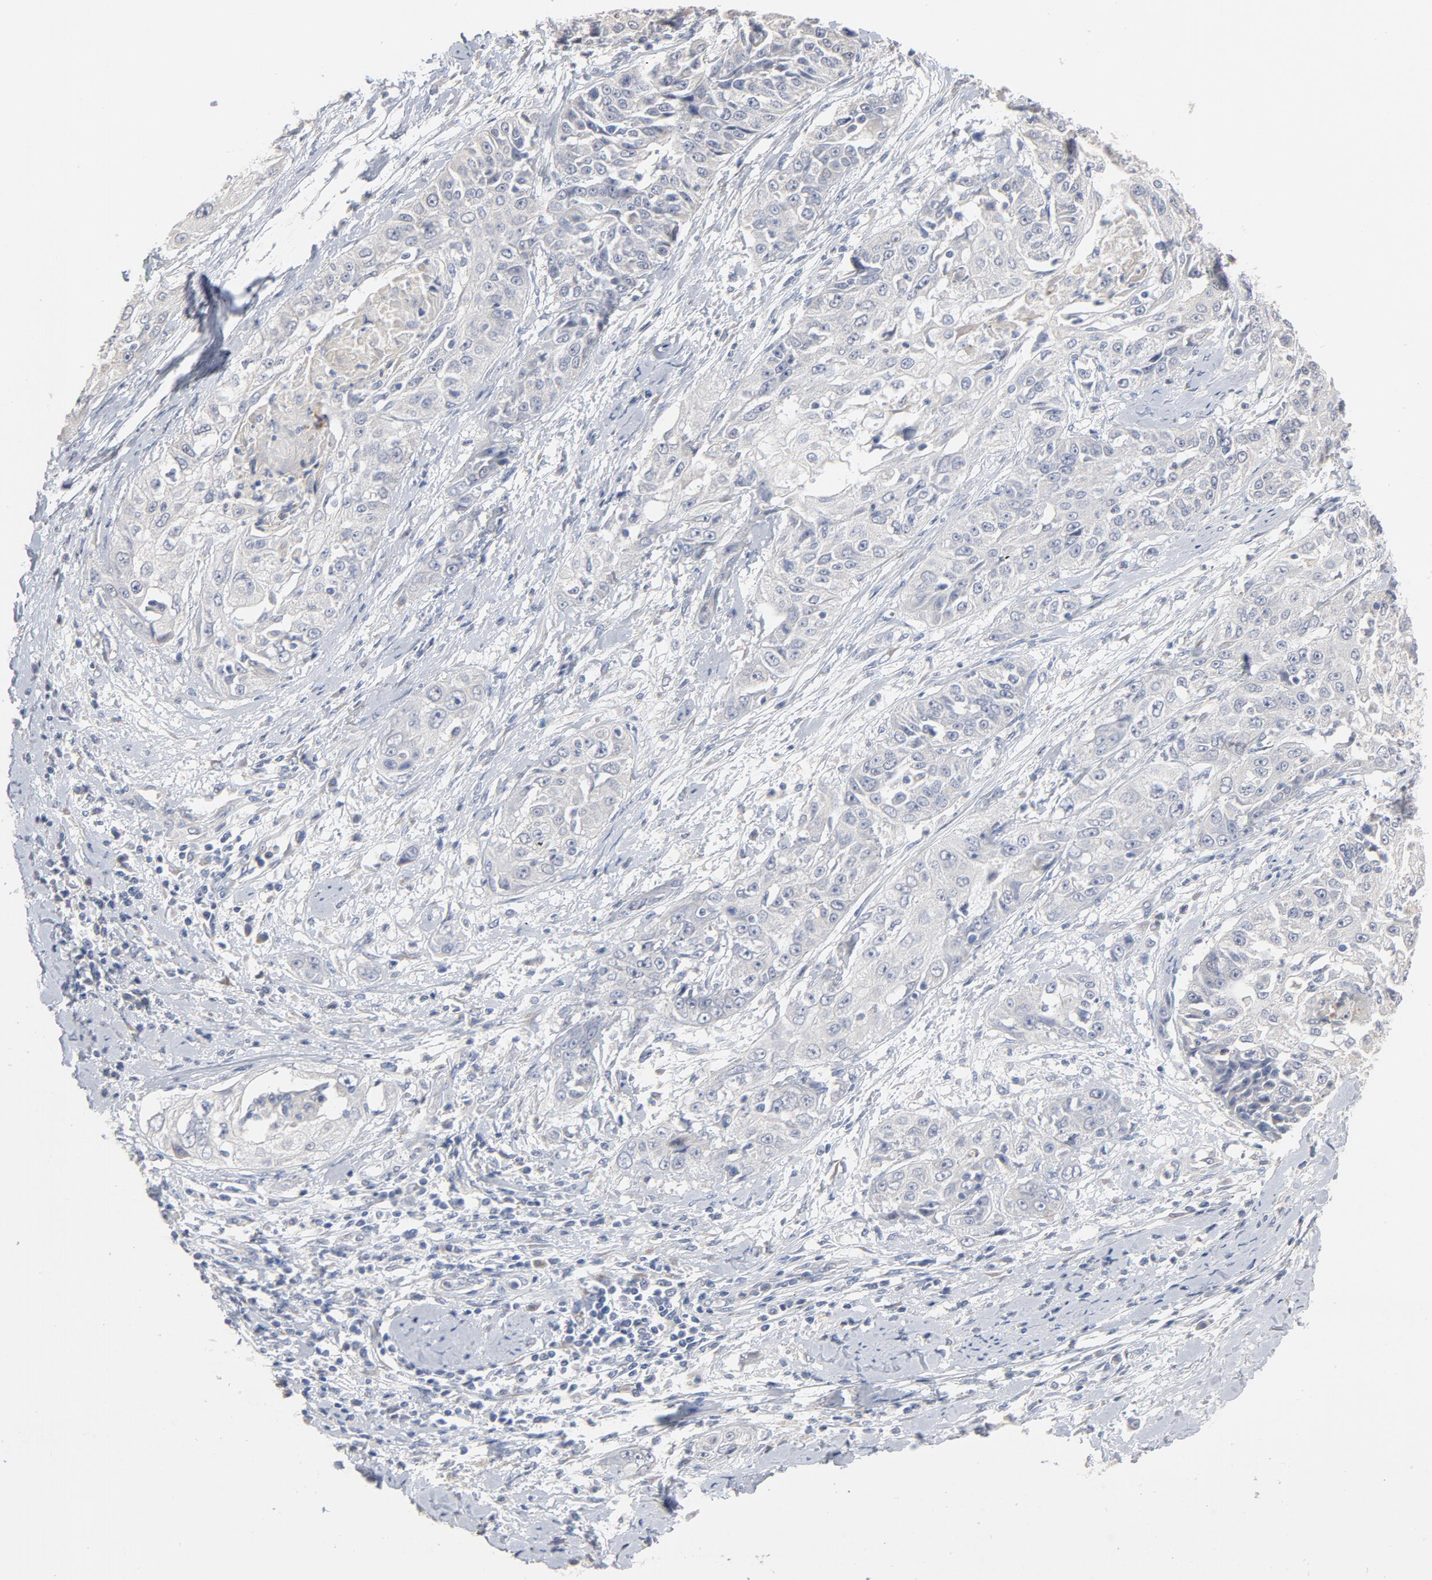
{"staining": {"intensity": "negative", "quantity": "none", "location": "none"}, "tissue": "cervical cancer", "cell_type": "Tumor cells", "image_type": "cancer", "snomed": [{"axis": "morphology", "description": "Squamous cell carcinoma, NOS"}, {"axis": "topography", "description": "Cervix"}], "caption": "IHC micrograph of neoplastic tissue: squamous cell carcinoma (cervical) stained with DAB (3,3'-diaminobenzidine) exhibits no significant protein expression in tumor cells.", "gene": "AK7", "patient": {"sex": "female", "age": 64}}